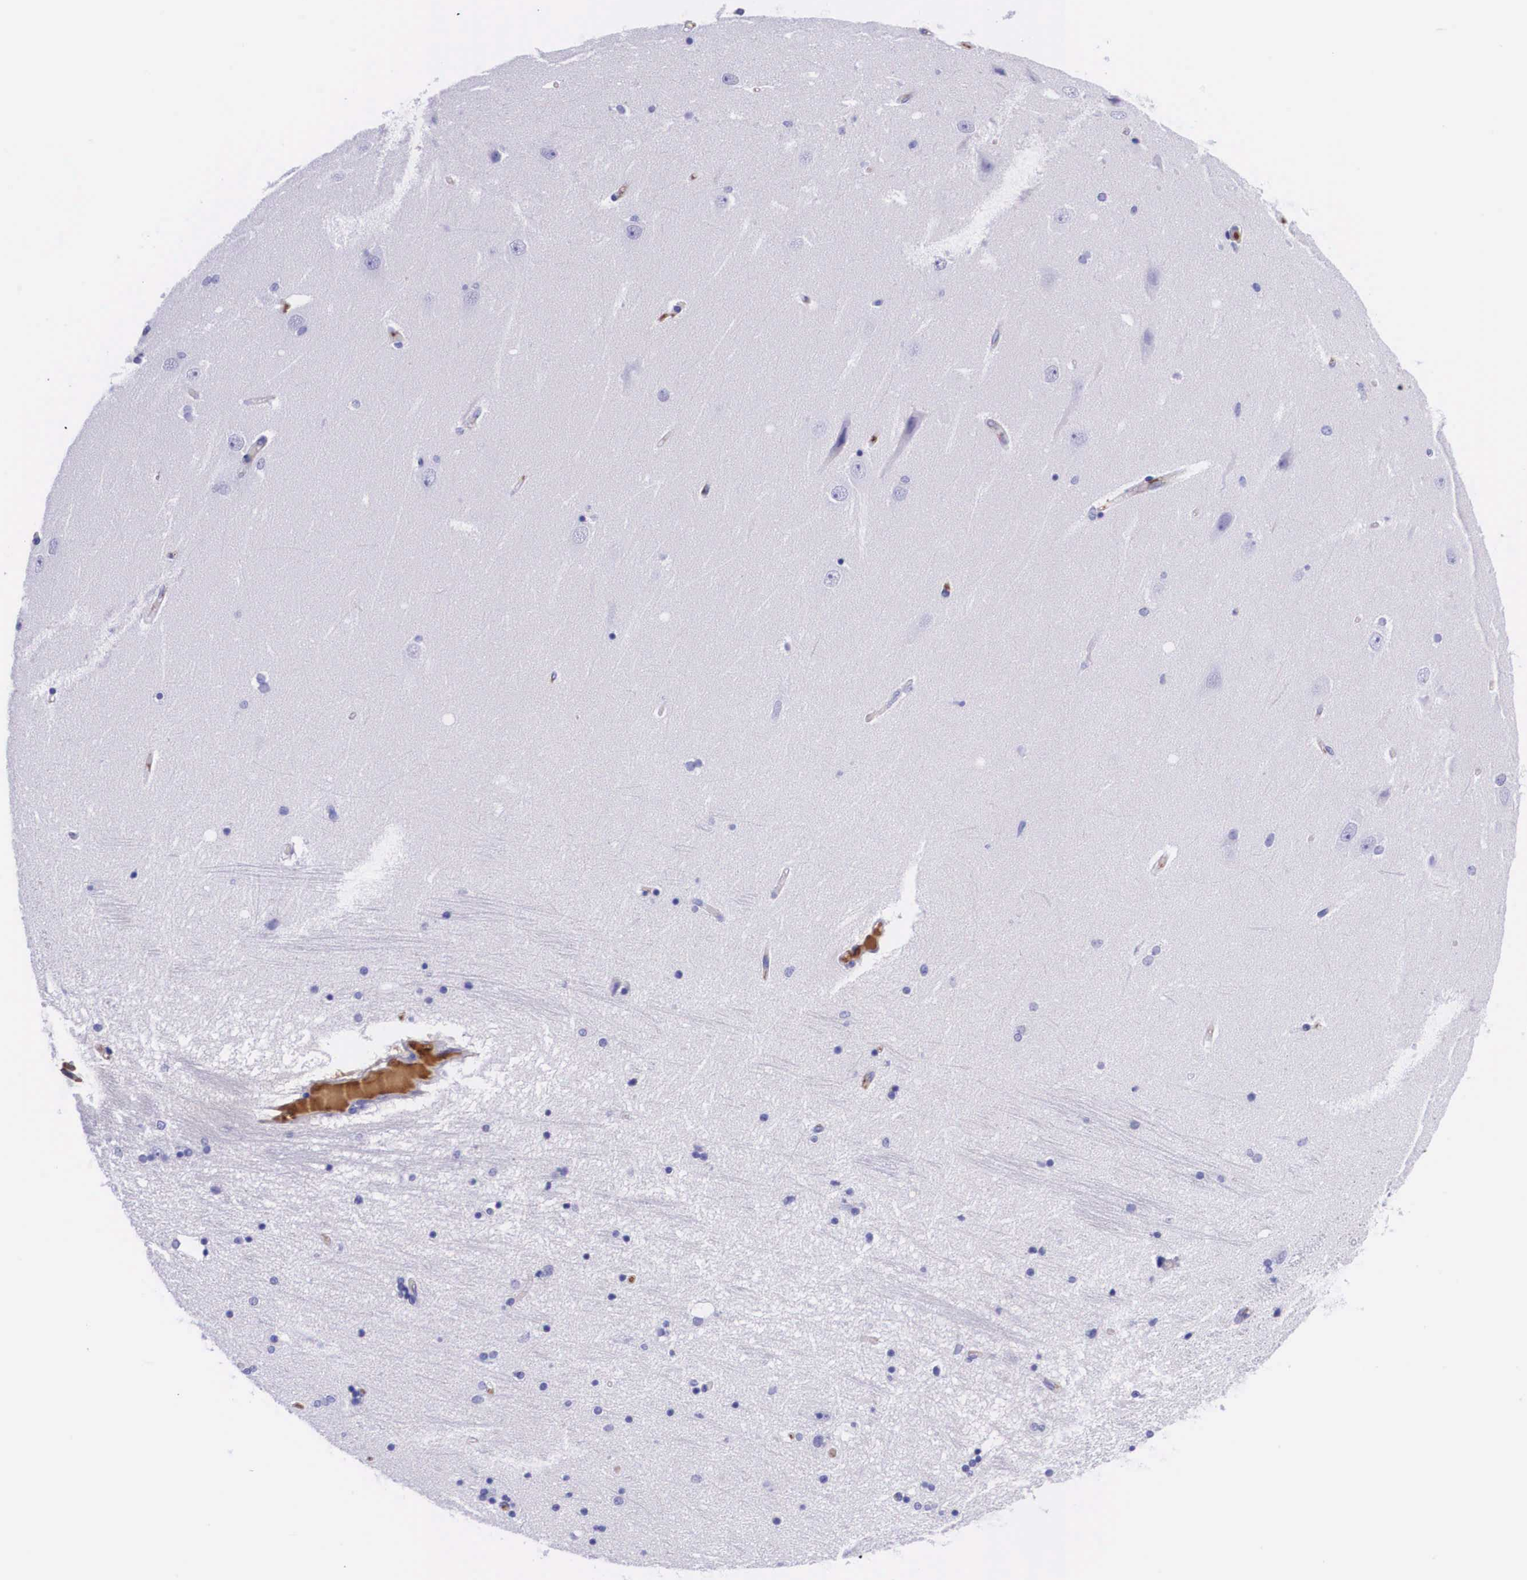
{"staining": {"intensity": "moderate", "quantity": "<25%", "location": "nuclear"}, "tissue": "hippocampus", "cell_type": "Glial cells", "image_type": "normal", "snomed": [{"axis": "morphology", "description": "Normal tissue, NOS"}, {"axis": "topography", "description": "Hippocampus"}], "caption": "This histopathology image shows IHC staining of normal hippocampus, with low moderate nuclear expression in approximately <25% of glial cells.", "gene": "PLG", "patient": {"sex": "female", "age": 54}}